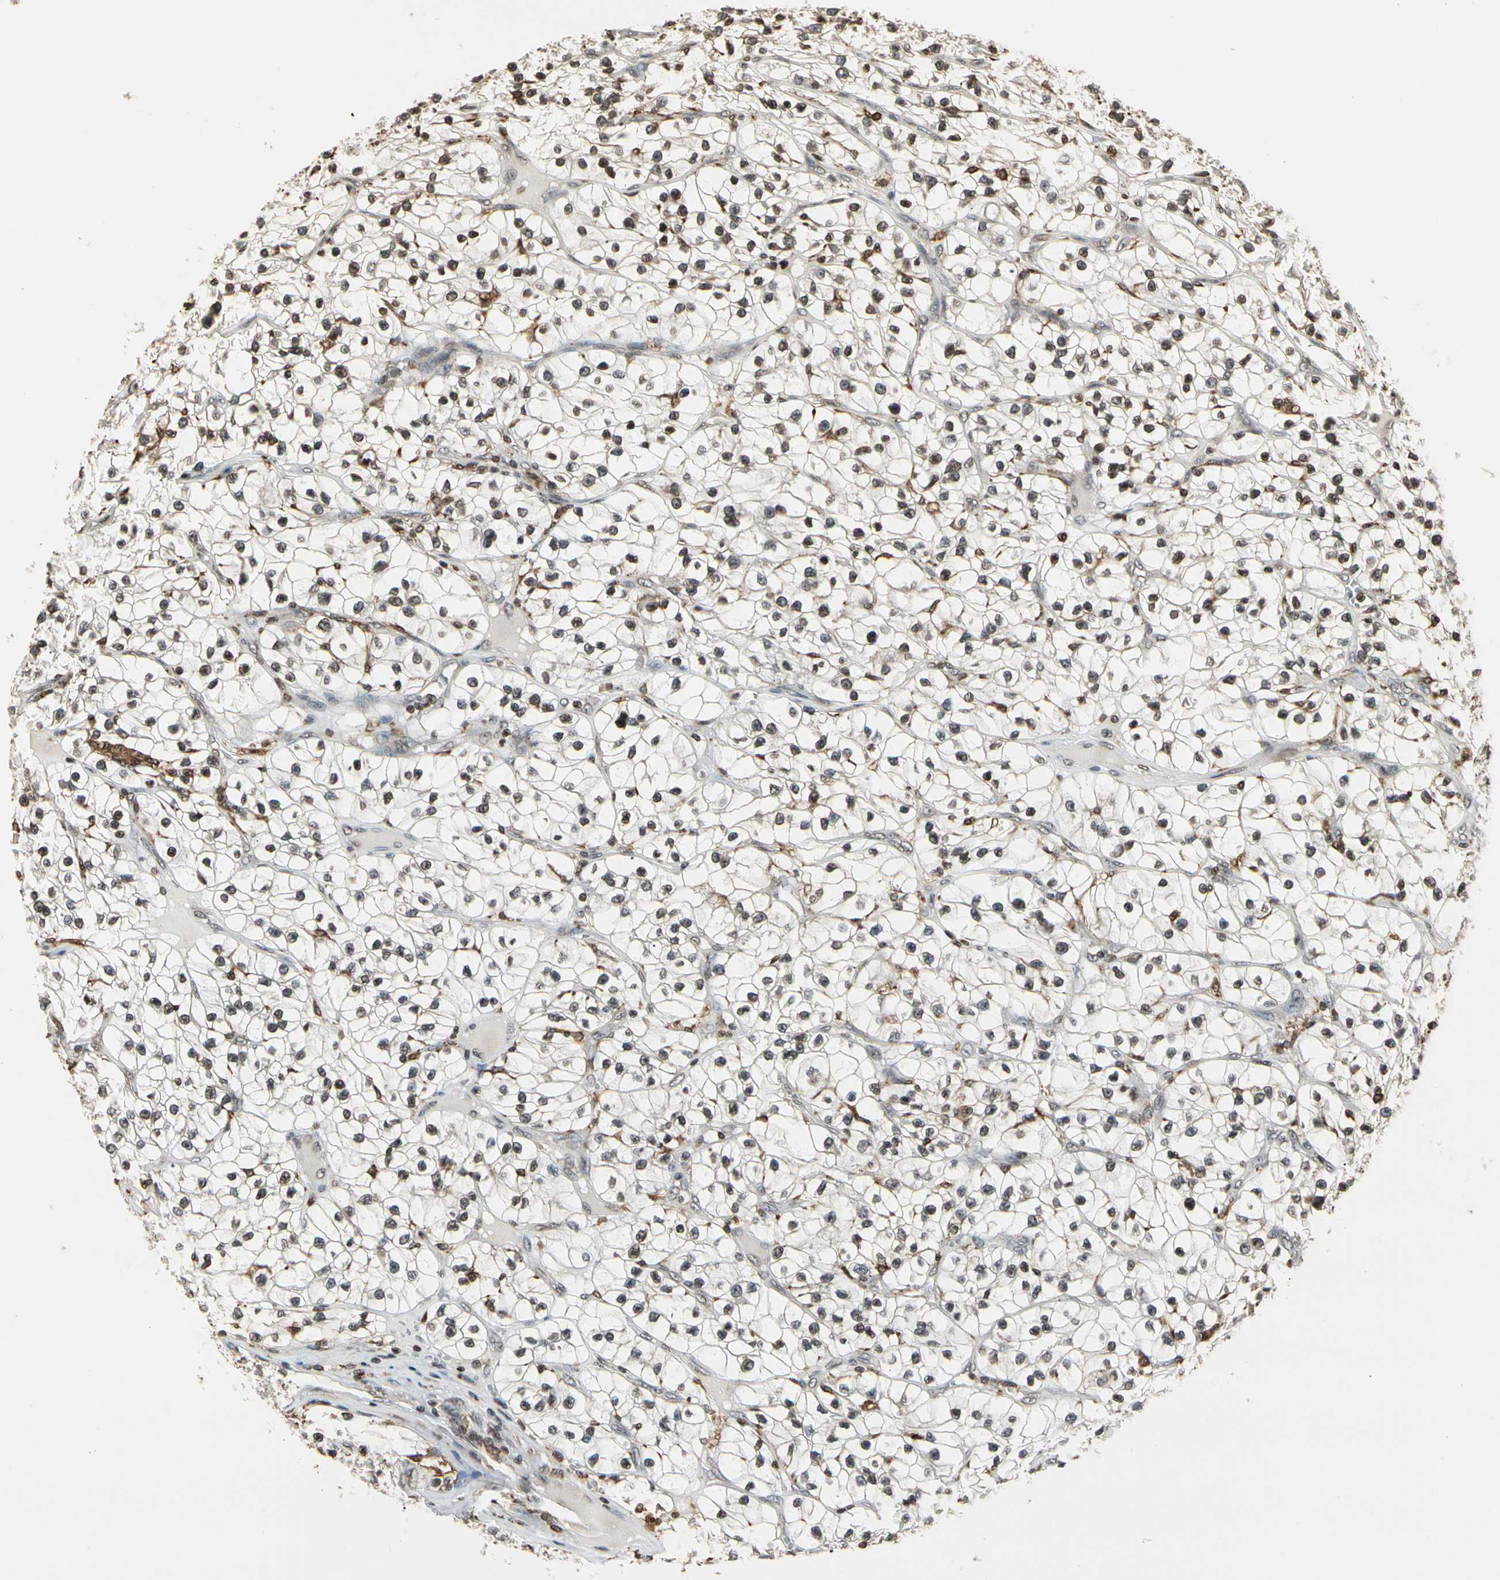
{"staining": {"intensity": "moderate", "quantity": ">75%", "location": "nuclear"}, "tissue": "renal cancer", "cell_type": "Tumor cells", "image_type": "cancer", "snomed": [{"axis": "morphology", "description": "Adenocarcinoma, NOS"}, {"axis": "topography", "description": "Kidney"}], "caption": "Immunohistochemistry (IHC) (DAB) staining of human adenocarcinoma (renal) shows moderate nuclear protein positivity in approximately >75% of tumor cells.", "gene": "FER", "patient": {"sex": "female", "age": 57}}